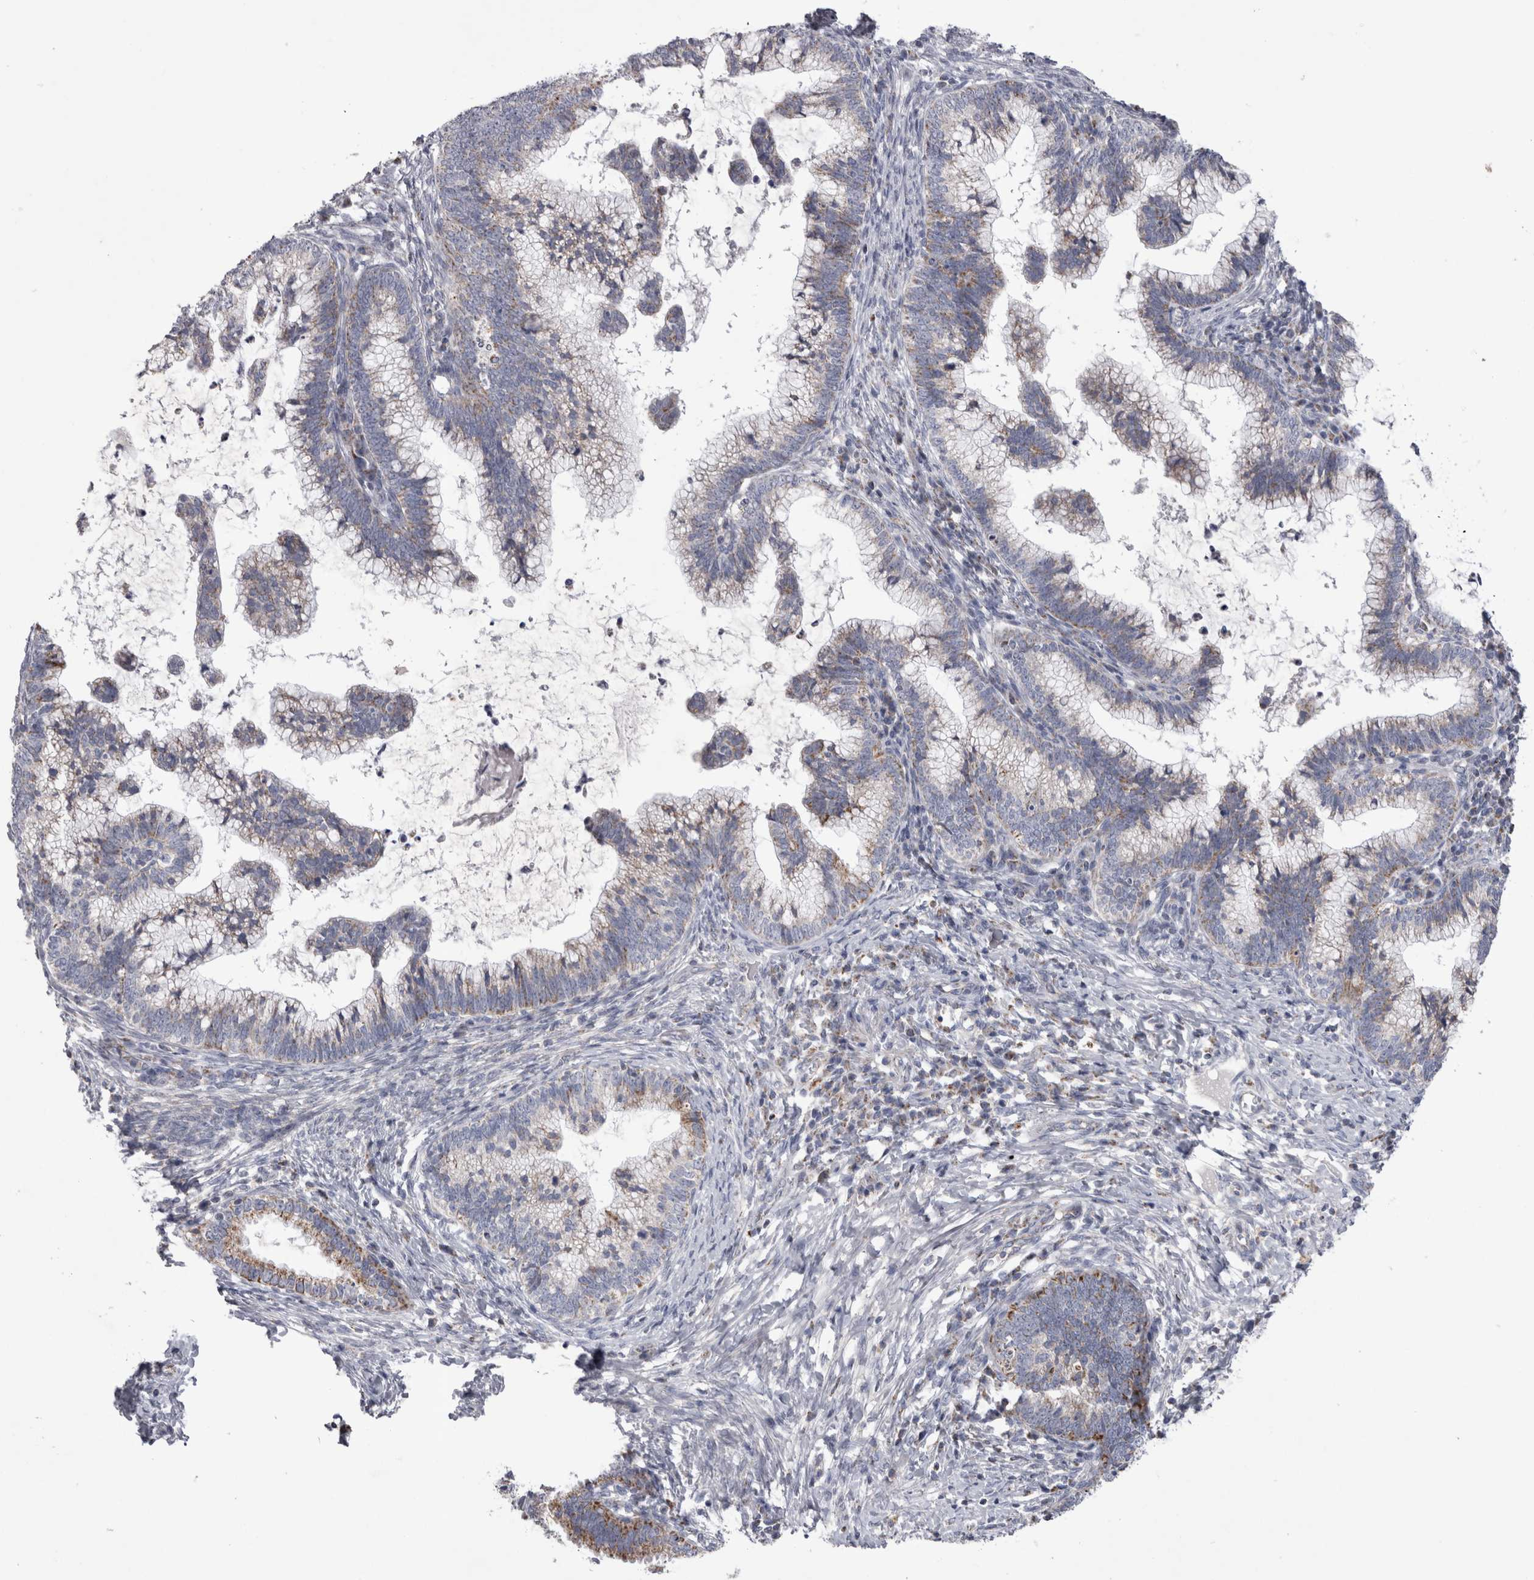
{"staining": {"intensity": "moderate", "quantity": "25%-75%", "location": "cytoplasmic/membranous"}, "tissue": "cervical cancer", "cell_type": "Tumor cells", "image_type": "cancer", "snomed": [{"axis": "morphology", "description": "Adenocarcinoma, NOS"}, {"axis": "topography", "description": "Cervix"}], "caption": "This histopathology image exhibits immunohistochemistry staining of cervical cancer, with medium moderate cytoplasmic/membranous positivity in about 25%-75% of tumor cells.", "gene": "HDHD3", "patient": {"sex": "female", "age": 36}}